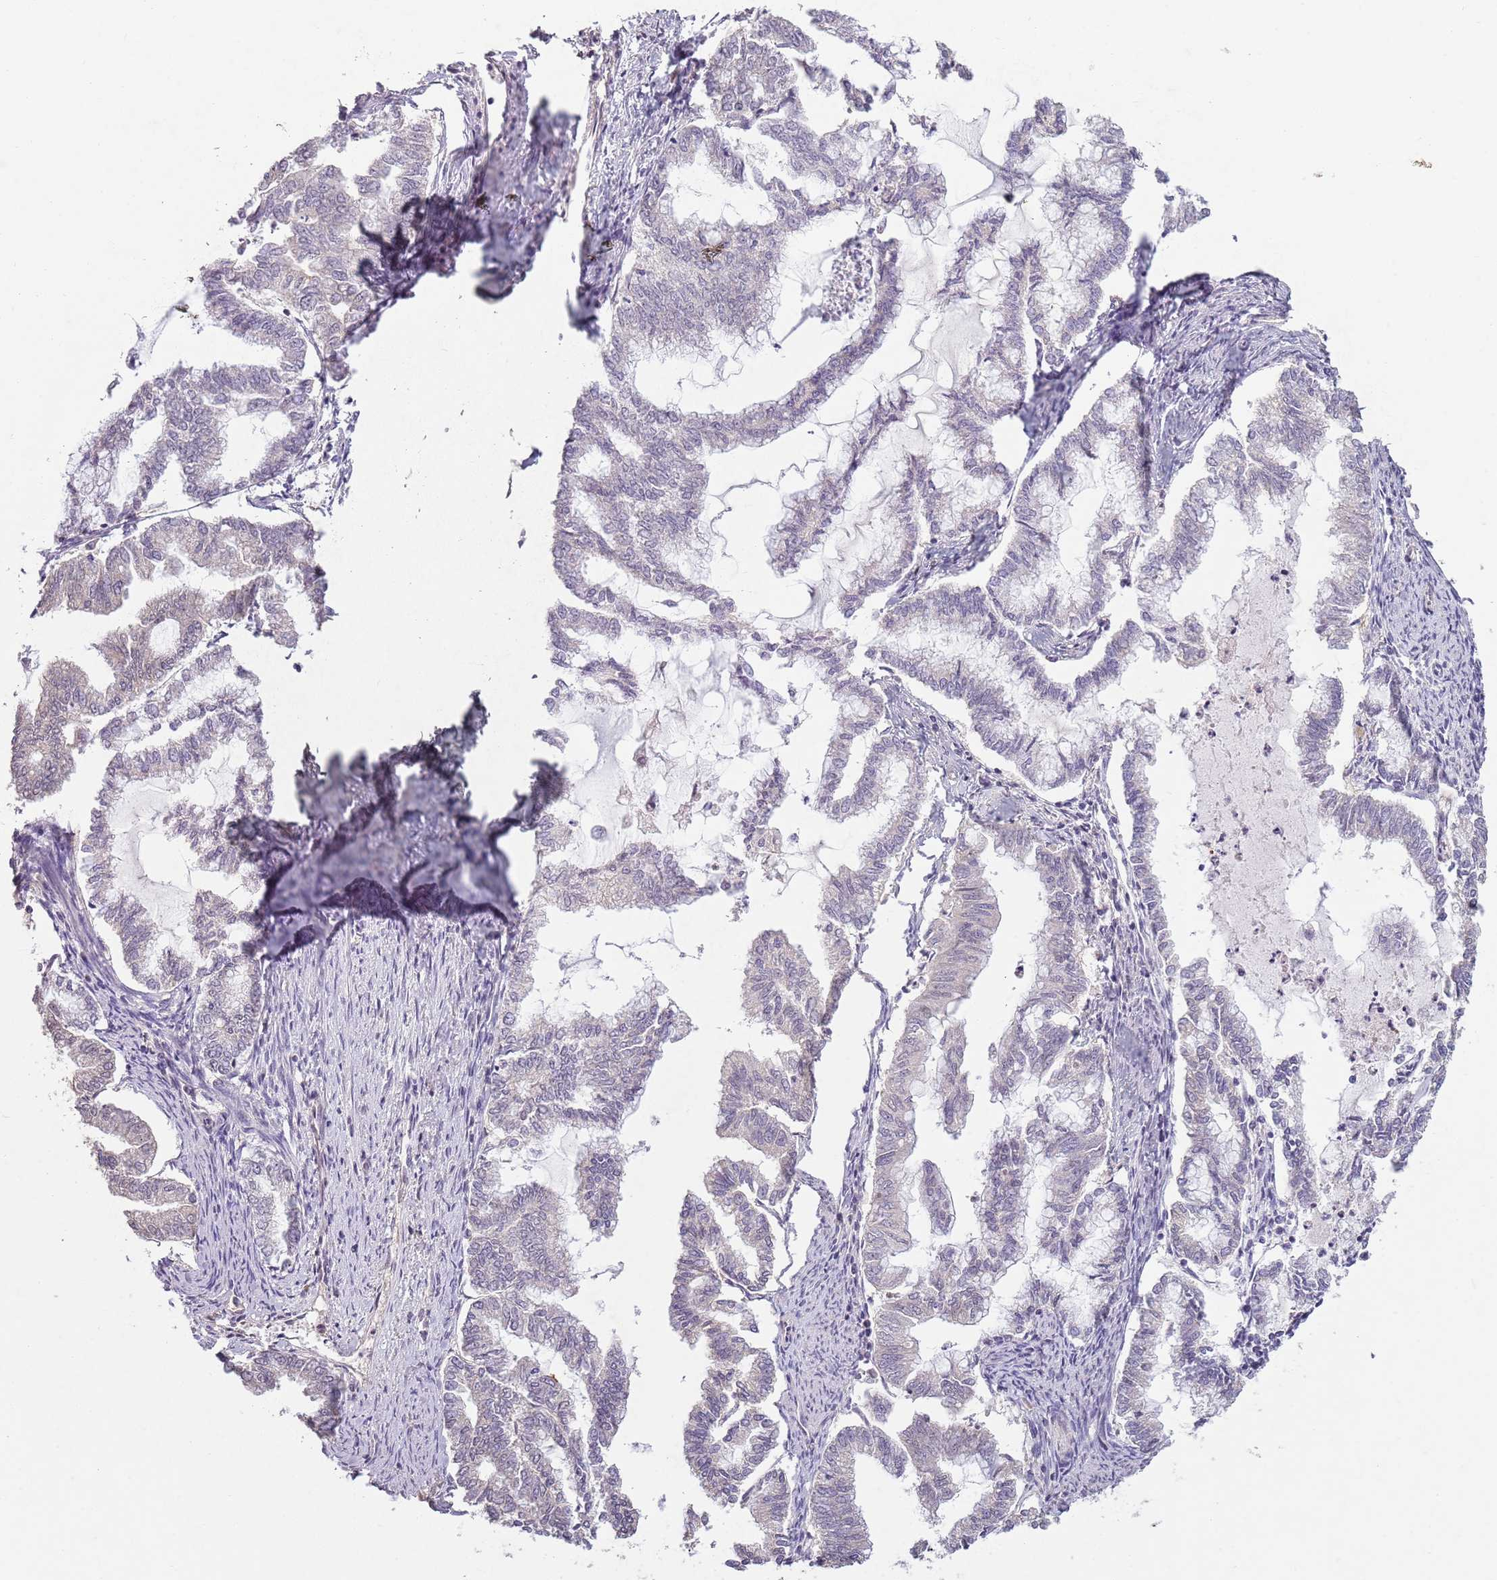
{"staining": {"intensity": "negative", "quantity": "none", "location": "none"}, "tissue": "endometrial cancer", "cell_type": "Tumor cells", "image_type": "cancer", "snomed": [{"axis": "morphology", "description": "Adenocarcinoma, NOS"}, {"axis": "topography", "description": "Endometrium"}], "caption": "An immunohistochemistry (IHC) image of endometrial cancer is shown. There is no staining in tumor cells of endometrial cancer.", "gene": "TEKT4", "patient": {"sex": "female", "age": 79}}